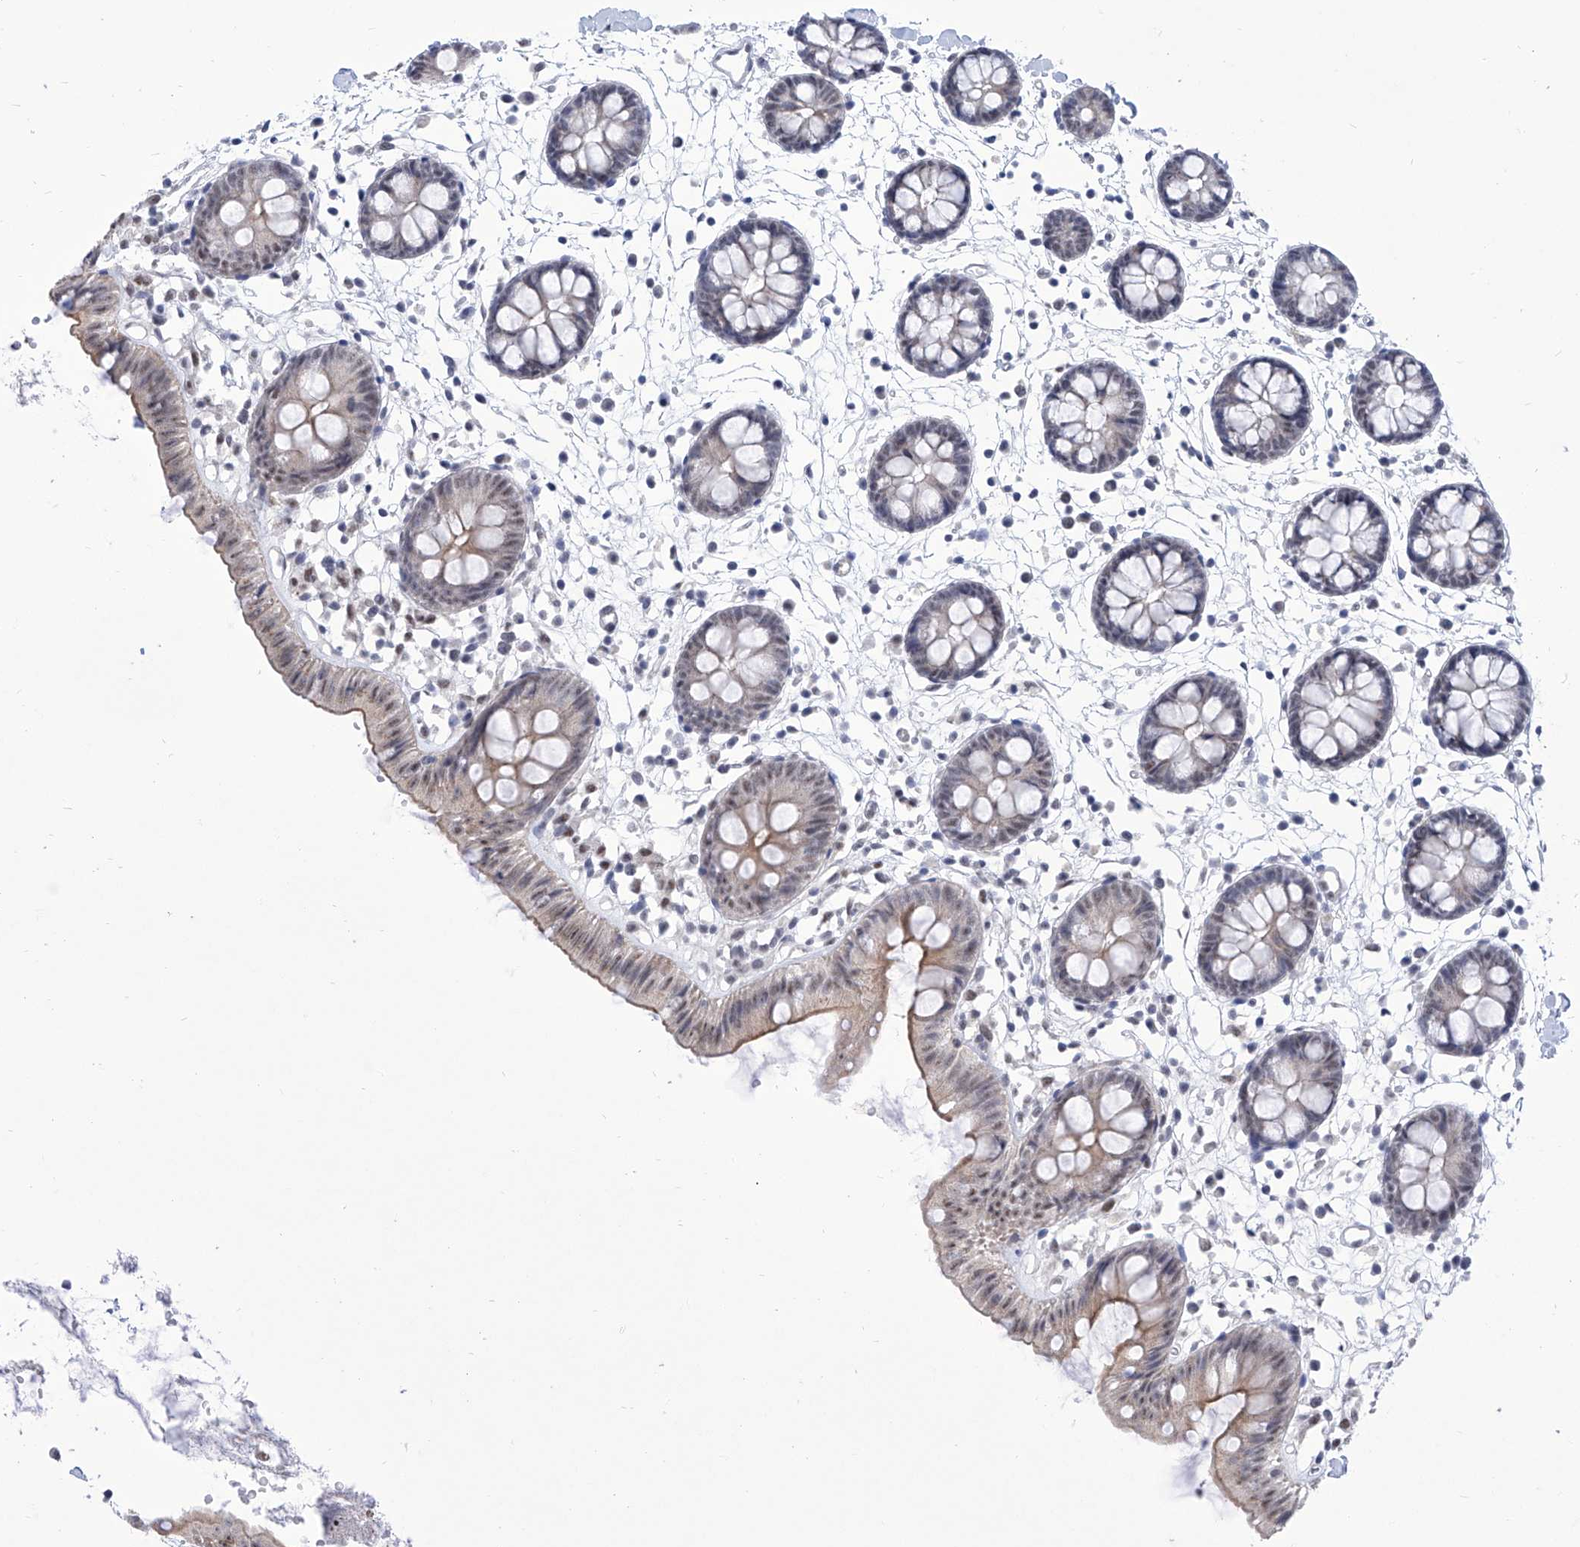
{"staining": {"intensity": "negative", "quantity": "none", "location": "none"}, "tissue": "colon", "cell_type": "Endothelial cells", "image_type": "normal", "snomed": [{"axis": "morphology", "description": "Normal tissue, NOS"}, {"axis": "topography", "description": "Colon"}], "caption": "An immunohistochemistry (IHC) image of normal colon is shown. There is no staining in endothelial cells of colon. (DAB (3,3'-diaminobenzidine) immunohistochemistry, high magnification).", "gene": "SART1", "patient": {"sex": "male", "age": 56}}